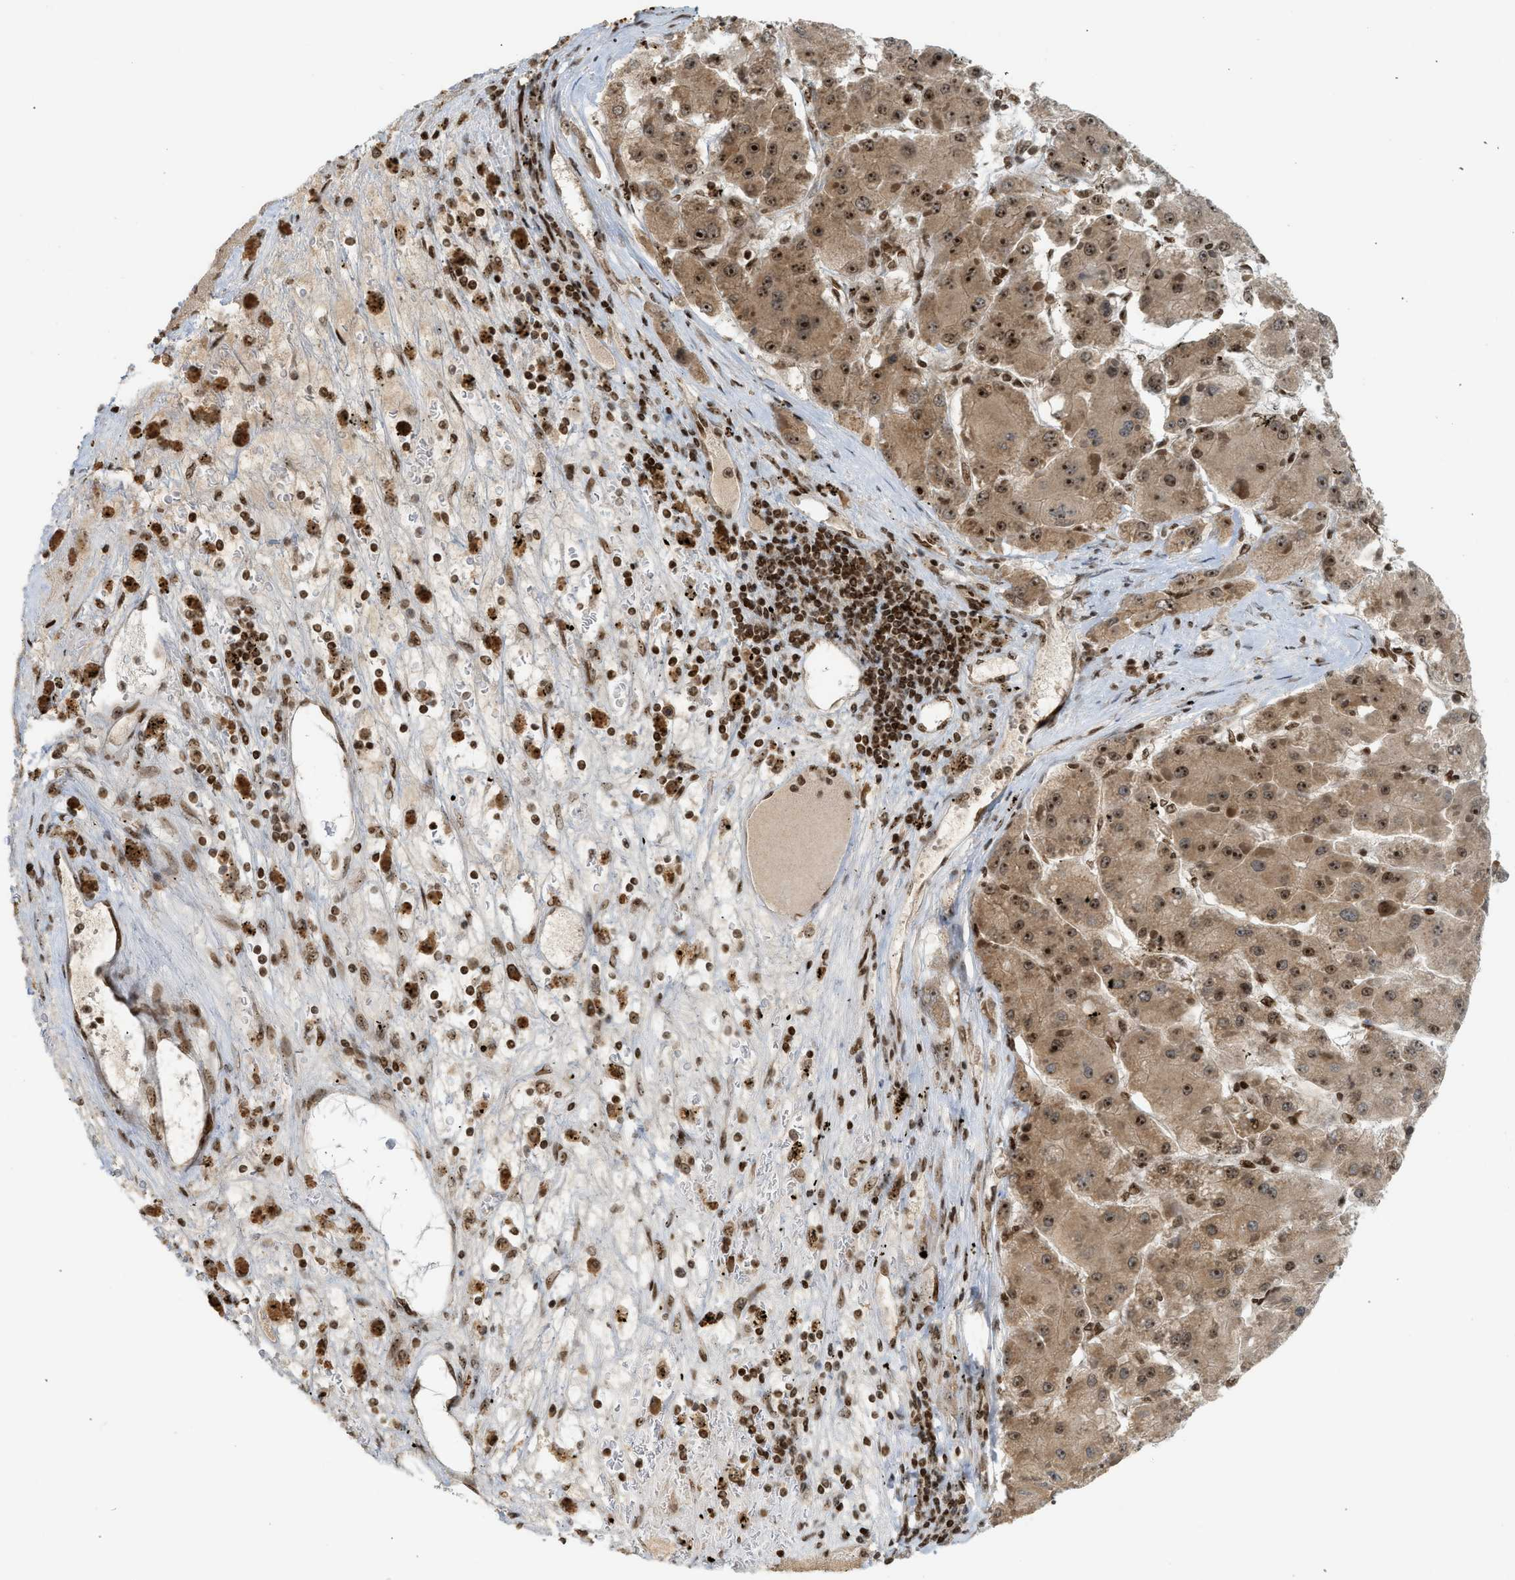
{"staining": {"intensity": "strong", "quantity": ">75%", "location": "cytoplasmic/membranous,nuclear"}, "tissue": "liver cancer", "cell_type": "Tumor cells", "image_type": "cancer", "snomed": [{"axis": "morphology", "description": "Carcinoma, Hepatocellular, NOS"}, {"axis": "topography", "description": "Liver"}], "caption": "Liver cancer tissue displays strong cytoplasmic/membranous and nuclear staining in about >75% of tumor cells, visualized by immunohistochemistry. (IHC, brightfield microscopy, high magnification).", "gene": "ZNF22", "patient": {"sex": "female", "age": 73}}